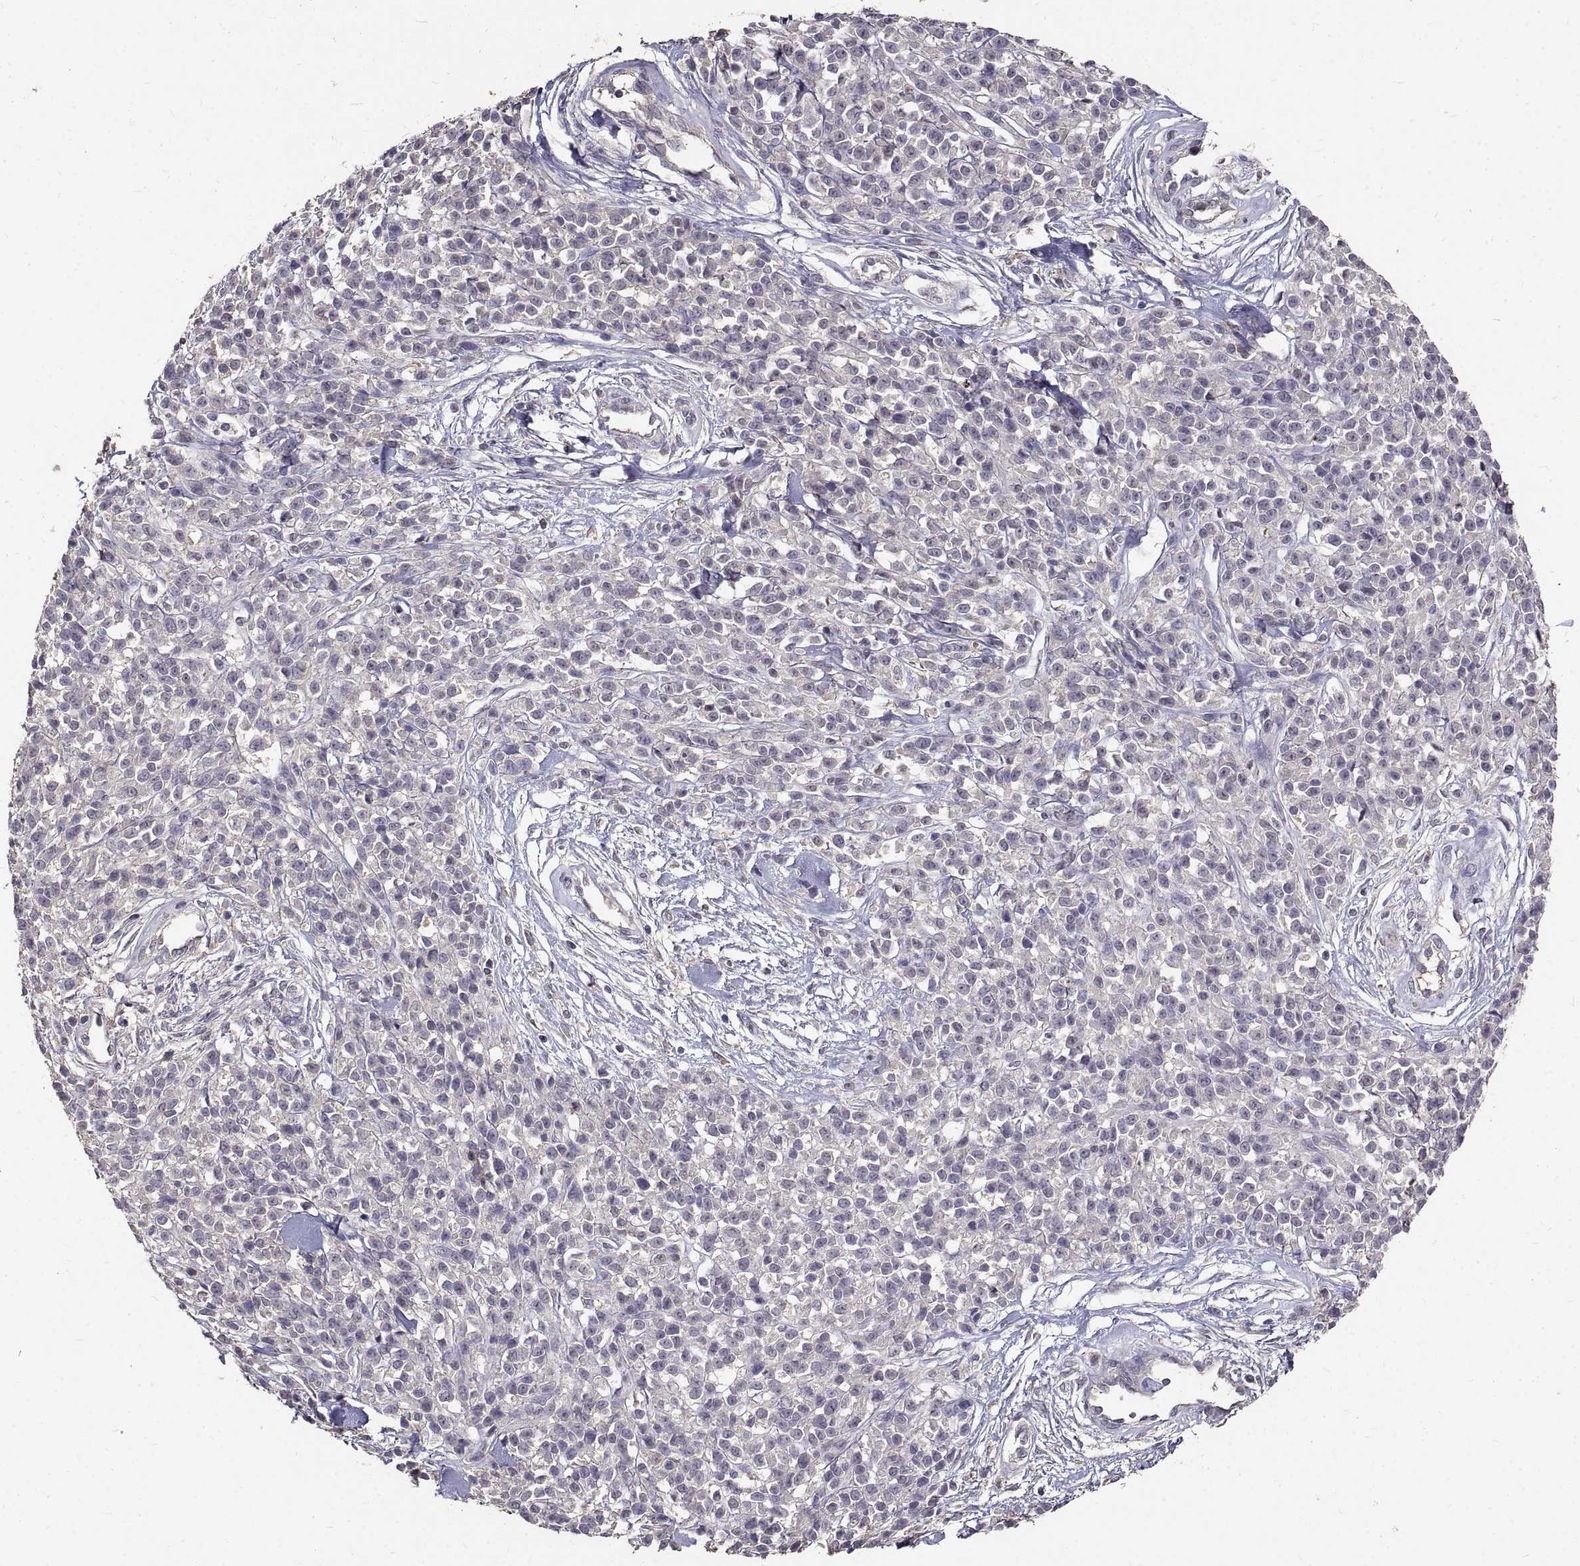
{"staining": {"intensity": "negative", "quantity": "none", "location": "none"}, "tissue": "melanoma", "cell_type": "Tumor cells", "image_type": "cancer", "snomed": [{"axis": "morphology", "description": "Malignant melanoma, NOS"}, {"axis": "topography", "description": "Skin"}, {"axis": "topography", "description": "Skin of trunk"}], "caption": "Tumor cells show no significant staining in malignant melanoma.", "gene": "PEA15", "patient": {"sex": "male", "age": 74}}